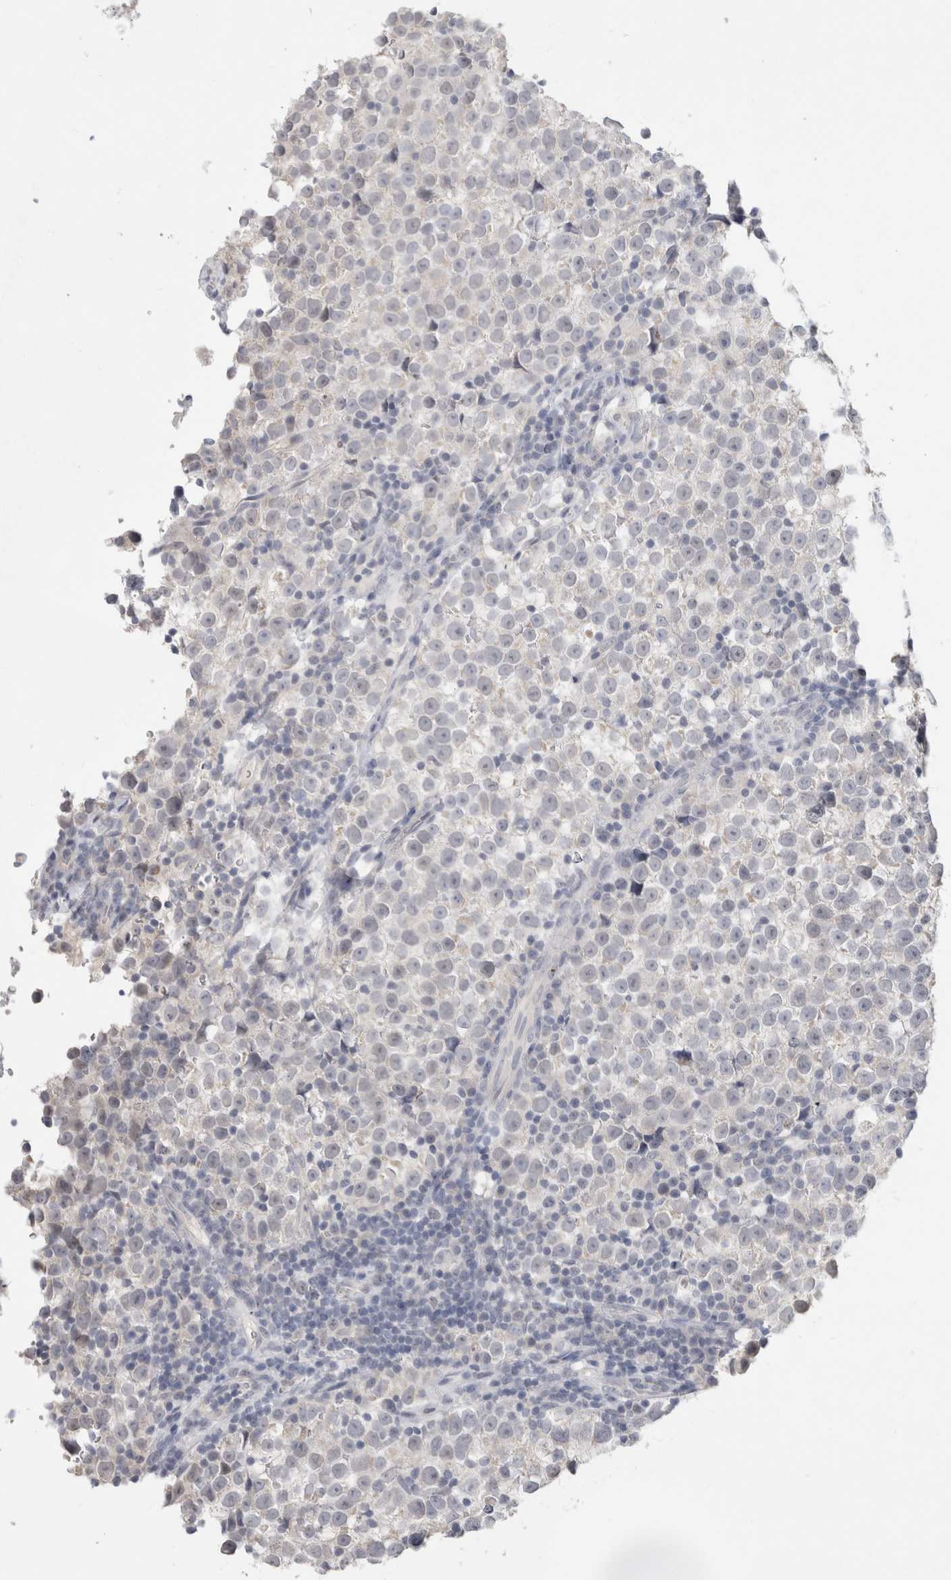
{"staining": {"intensity": "negative", "quantity": "none", "location": "none"}, "tissue": "testis cancer", "cell_type": "Tumor cells", "image_type": "cancer", "snomed": [{"axis": "morphology", "description": "Normal tissue, NOS"}, {"axis": "morphology", "description": "Seminoma, NOS"}, {"axis": "topography", "description": "Testis"}], "caption": "This is a image of immunohistochemistry staining of testis cancer (seminoma), which shows no positivity in tumor cells.", "gene": "TONSL", "patient": {"sex": "male", "age": 43}}